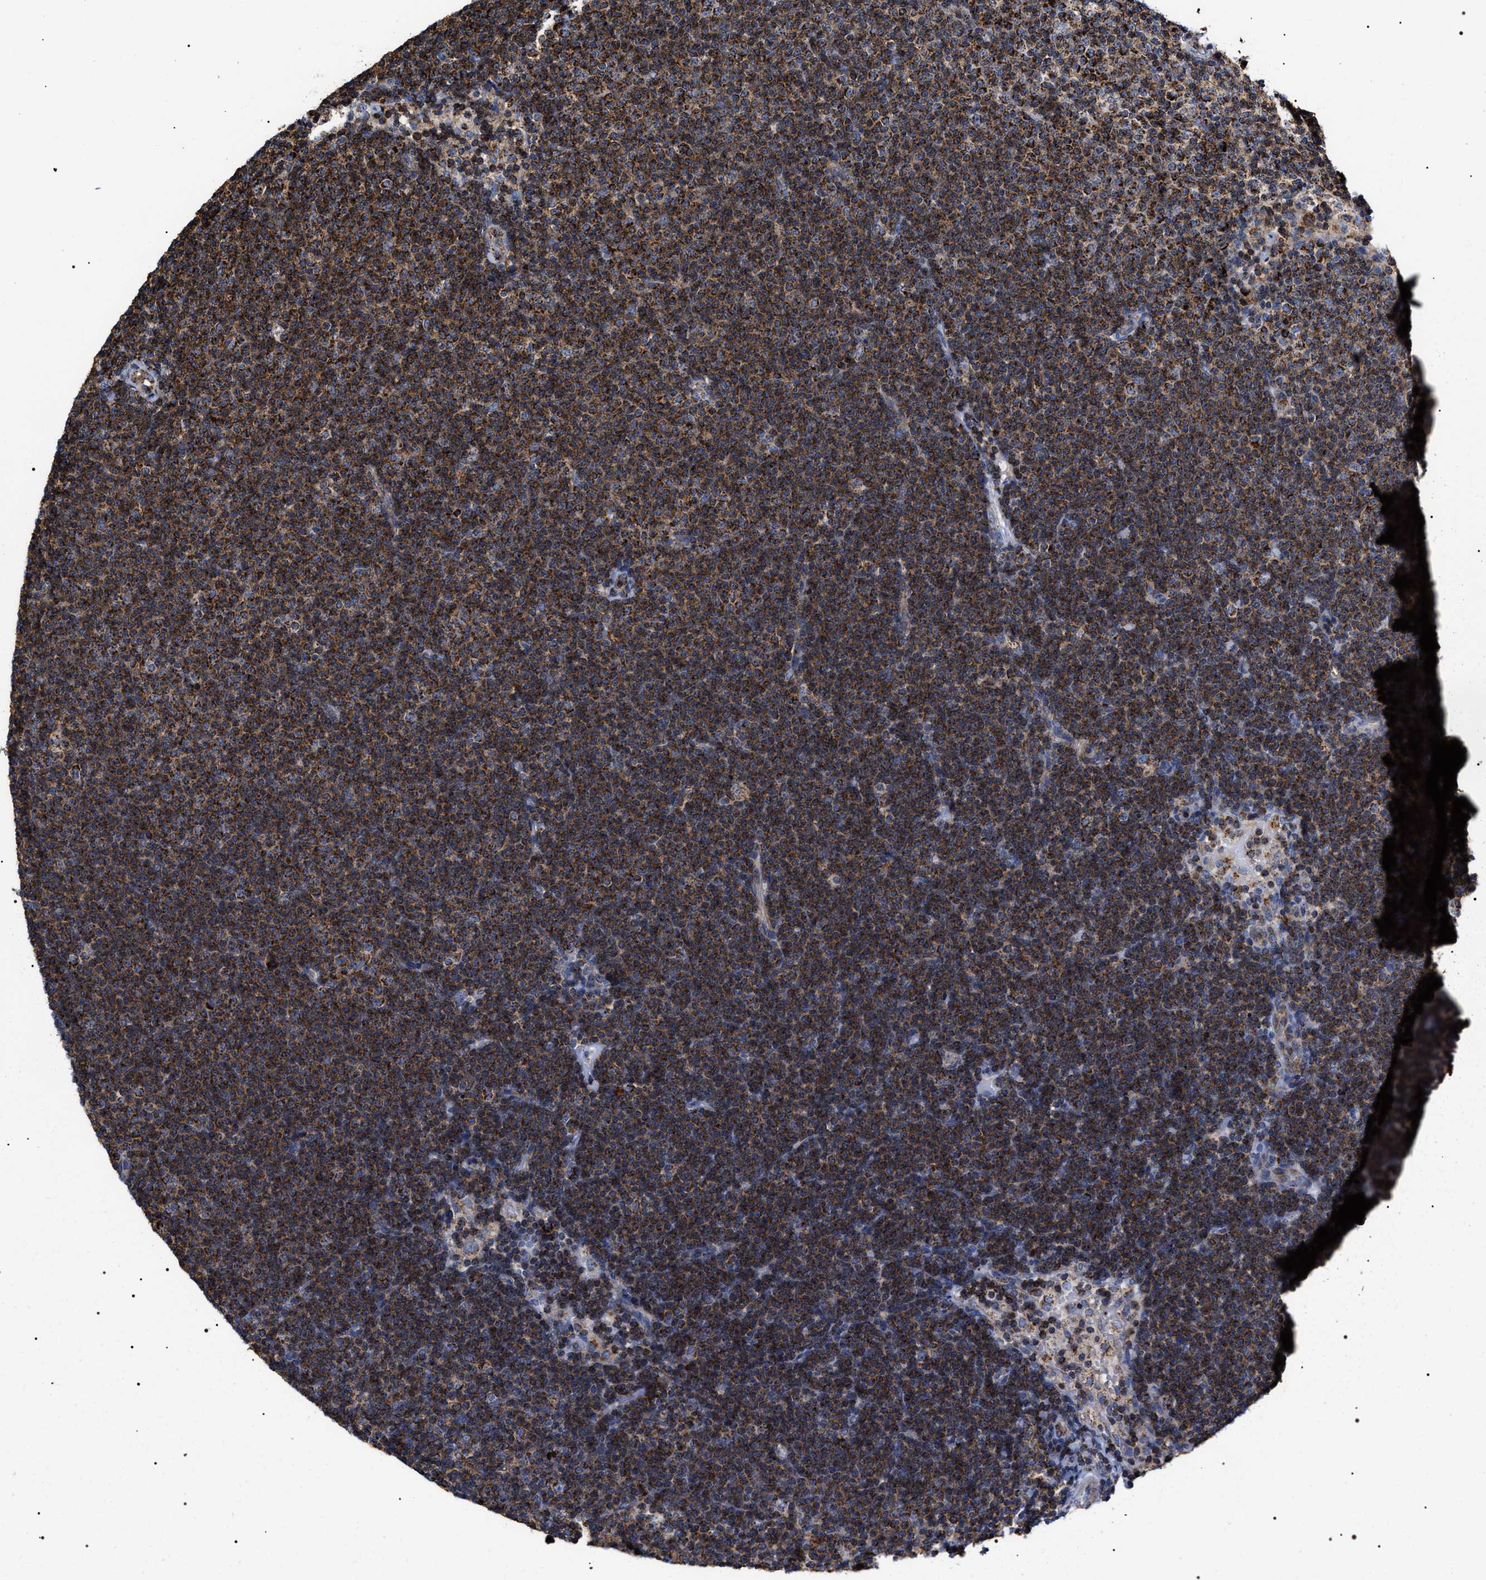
{"staining": {"intensity": "strong", "quantity": ">75%", "location": "cytoplasmic/membranous"}, "tissue": "lymphoma", "cell_type": "Tumor cells", "image_type": "cancer", "snomed": [{"axis": "morphology", "description": "Malignant lymphoma, non-Hodgkin's type, Low grade"}, {"axis": "topography", "description": "Lymph node"}], "caption": "Protein staining of lymphoma tissue demonstrates strong cytoplasmic/membranous expression in approximately >75% of tumor cells.", "gene": "COG5", "patient": {"sex": "female", "age": 53}}